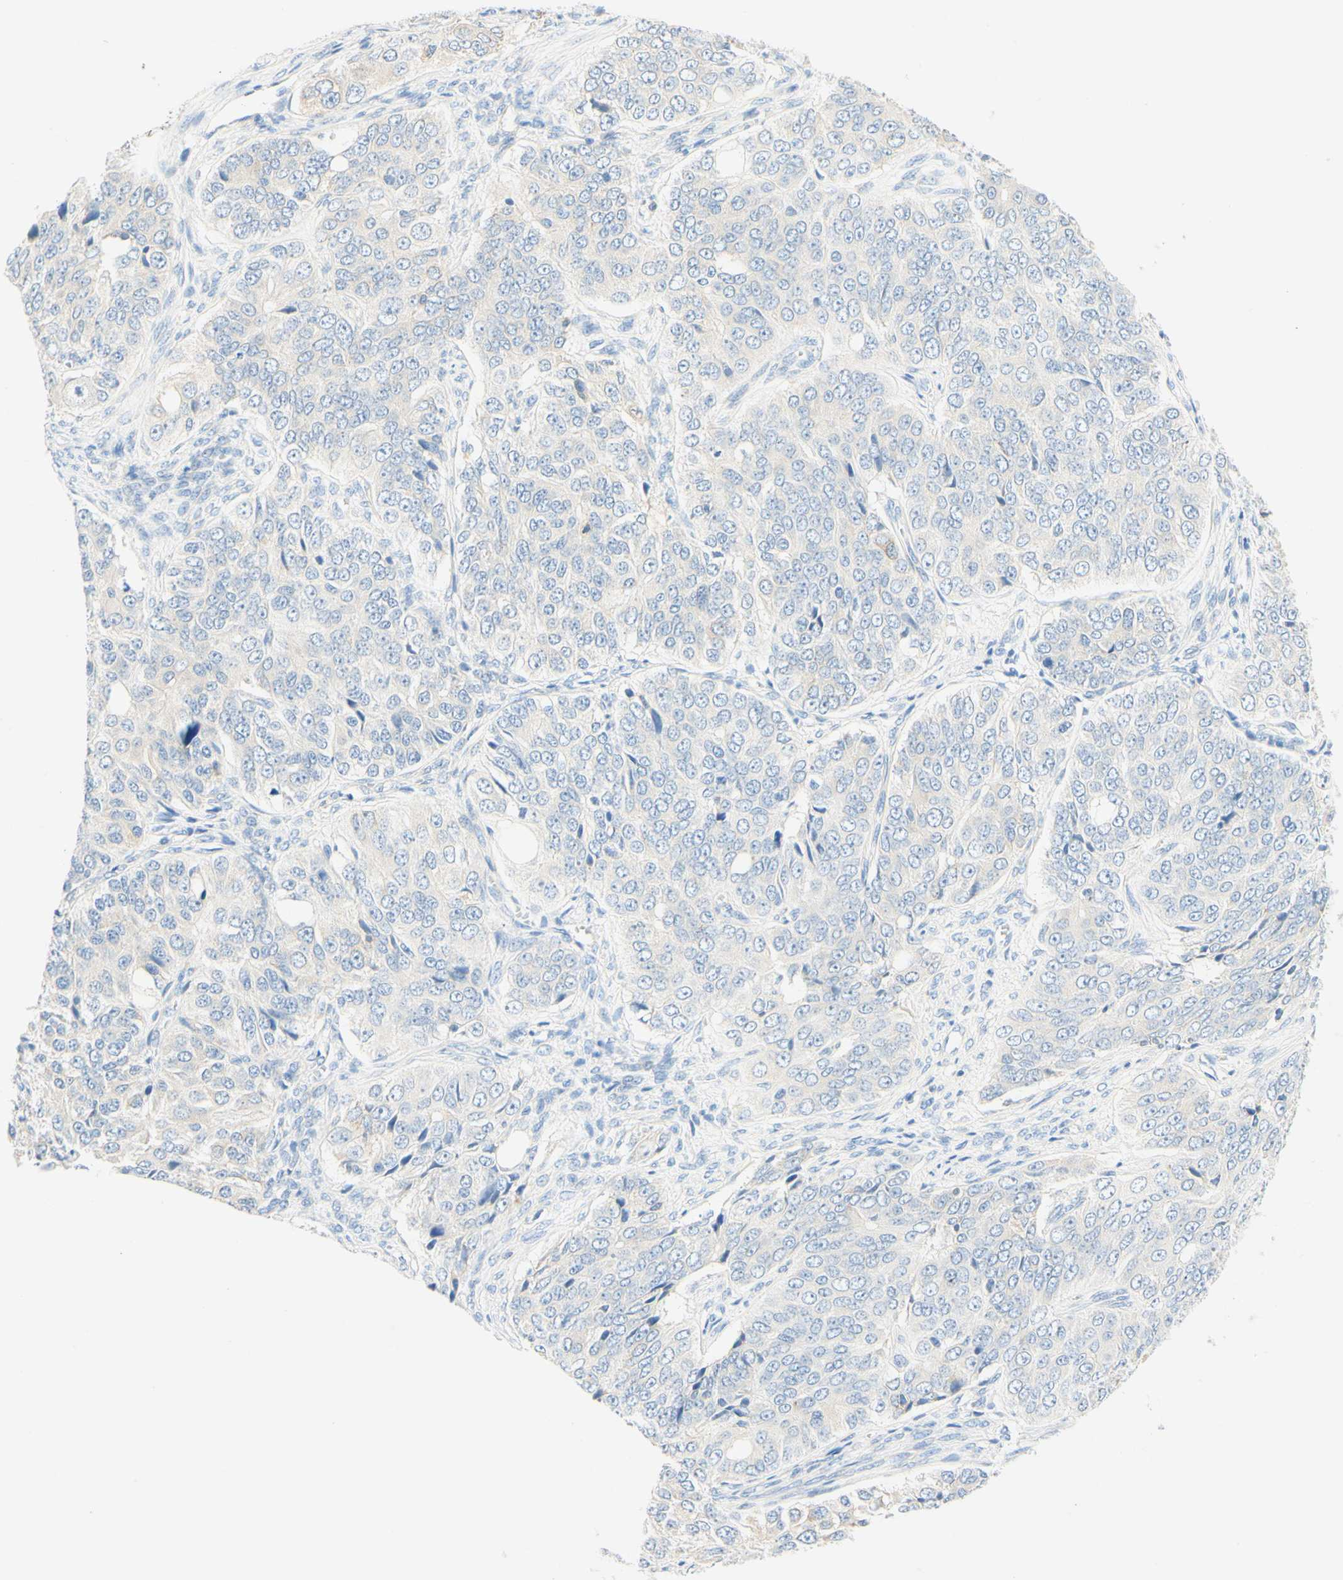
{"staining": {"intensity": "negative", "quantity": "none", "location": "none"}, "tissue": "ovarian cancer", "cell_type": "Tumor cells", "image_type": "cancer", "snomed": [{"axis": "morphology", "description": "Carcinoma, endometroid"}, {"axis": "topography", "description": "Ovary"}], "caption": "High power microscopy photomicrograph of an immunohistochemistry (IHC) histopathology image of ovarian cancer (endometroid carcinoma), revealing no significant expression in tumor cells.", "gene": "LAT", "patient": {"sex": "female", "age": 51}}